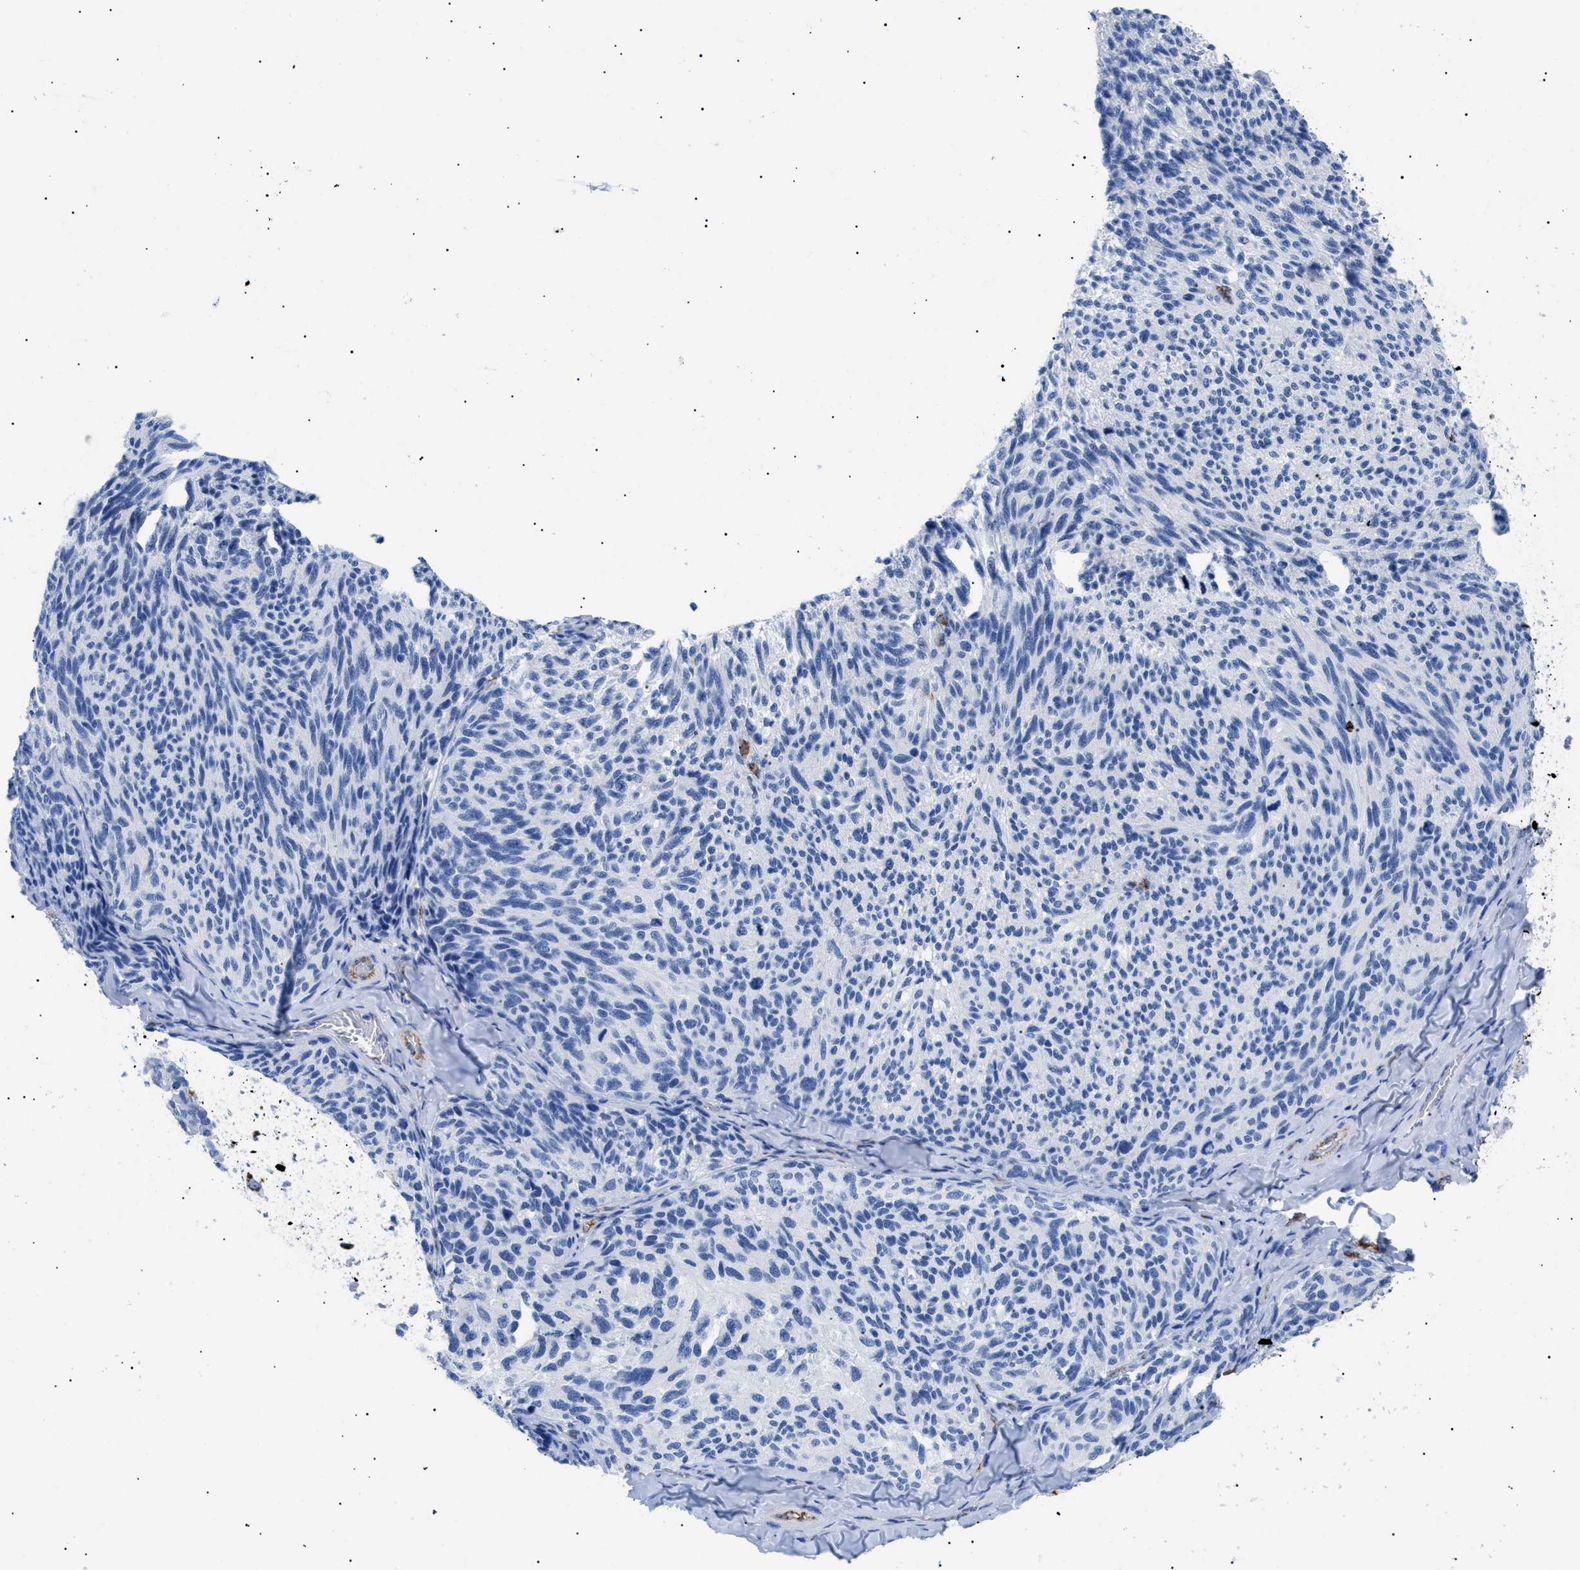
{"staining": {"intensity": "negative", "quantity": "none", "location": "none"}, "tissue": "melanoma", "cell_type": "Tumor cells", "image_type": "cancer", "snomed": [{"axis": "morphology", "description": "Malignant melanoma, NOS"}, {"axis": "topography", "description": "Skin"}], "caption": "Immunohistochemical staining of human malignant melanoma shows no significant expression in tumor cells.", "gene": "PODXL", "patient": {"sex": "female", "age": 73}}